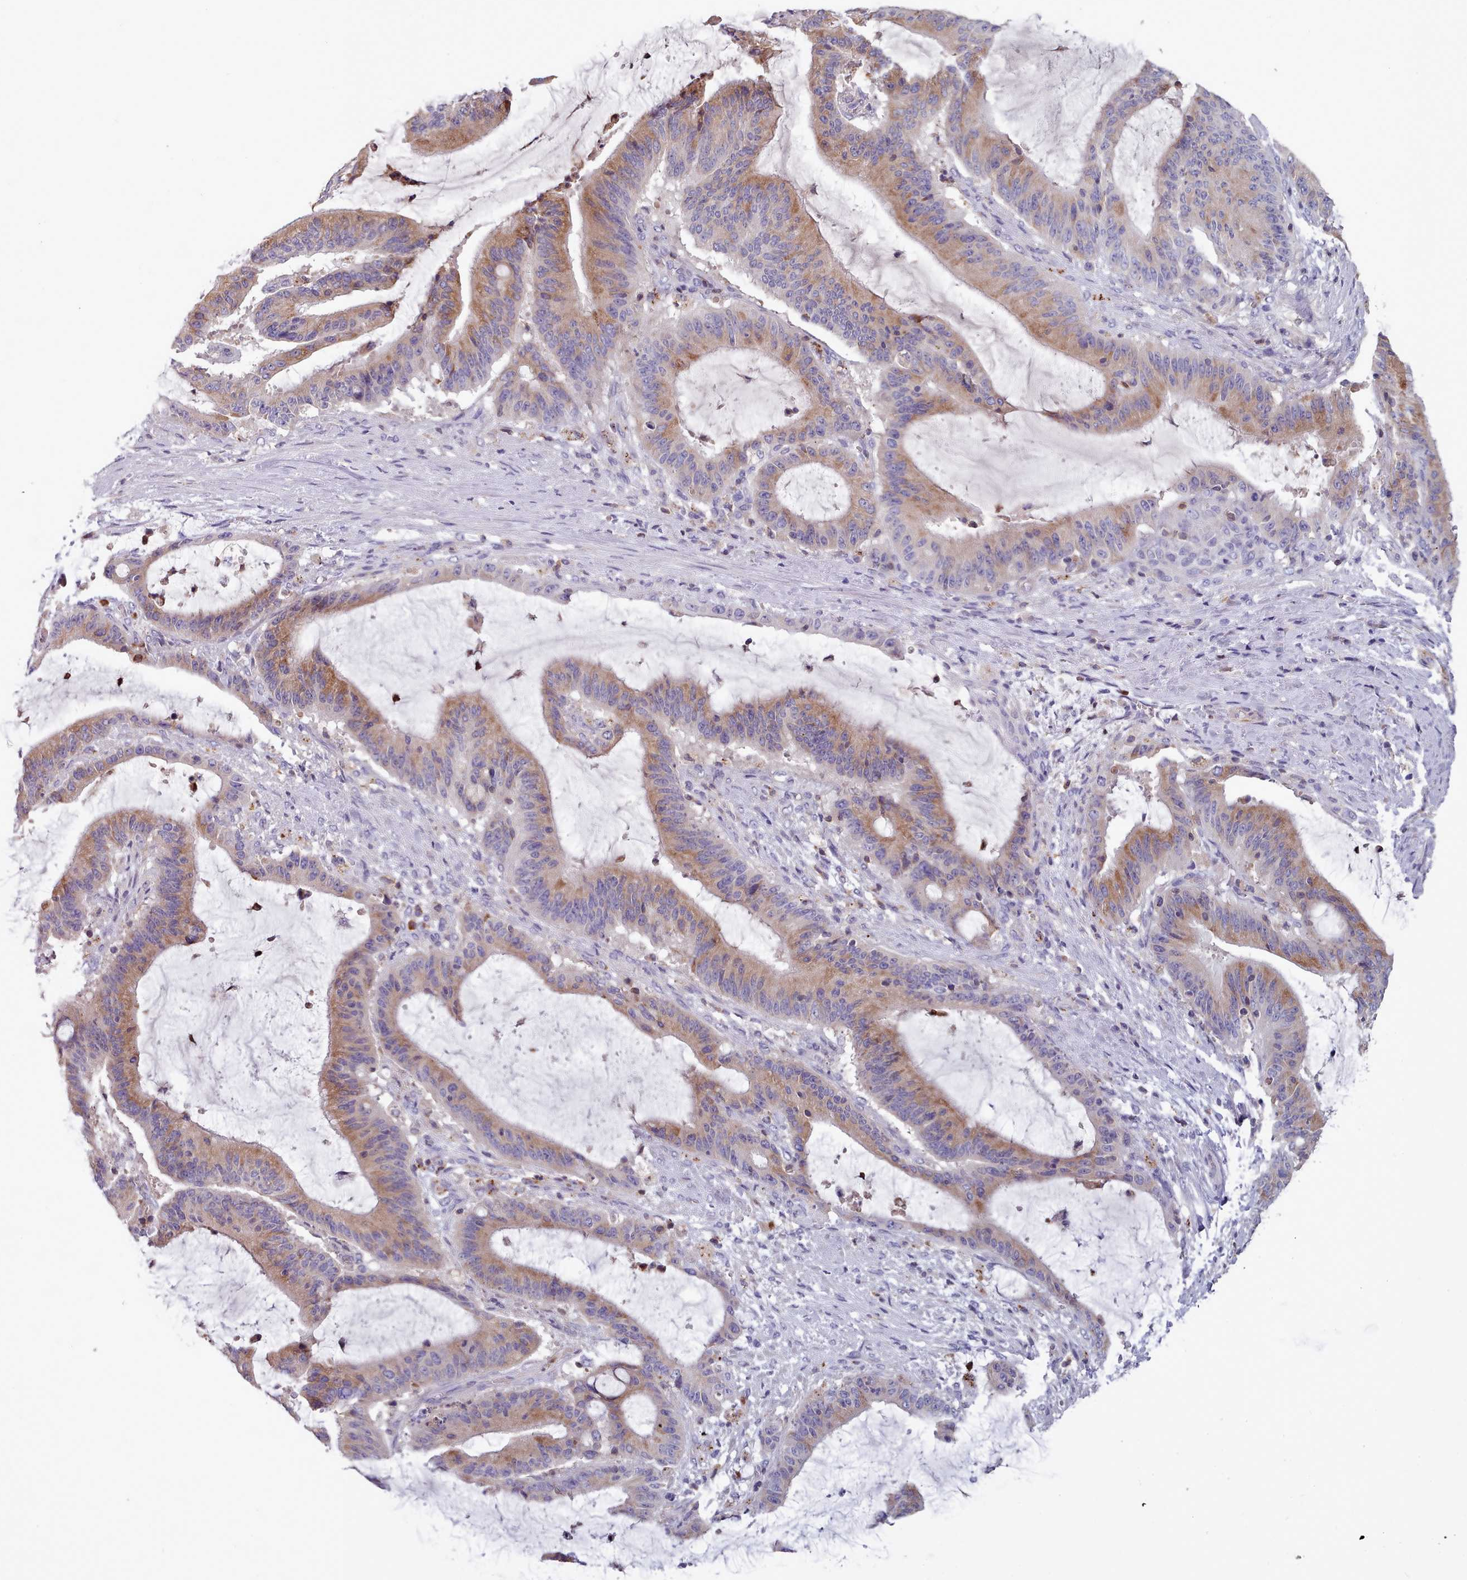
{"staining": {"intensity": "moderate", "quantity": "25%-75%", "location": "cytoplasmic/membranous"}, "tissue": "liver cancer", "cell_type": "Tumor cells", "image_type": "cancer", "snomed": [{"axis": "morphology", "description": "Normal tissue, NOS"}, {"axis": "morphology", "description": "Cholangiocarcinoma"}, {"axis": "topography", "description": "Liver"}, {"axis": "topography", "description": "Peripheral nerve tissue"}], "caption": "Immunohistochemistry of liver cancer shows medium levels of moderate cytoplasmic/membranous positivity in approximately 25%-75% of tumor cells.", "gene": "RAC2", "patient": {"sex": "female", "age": 73}}